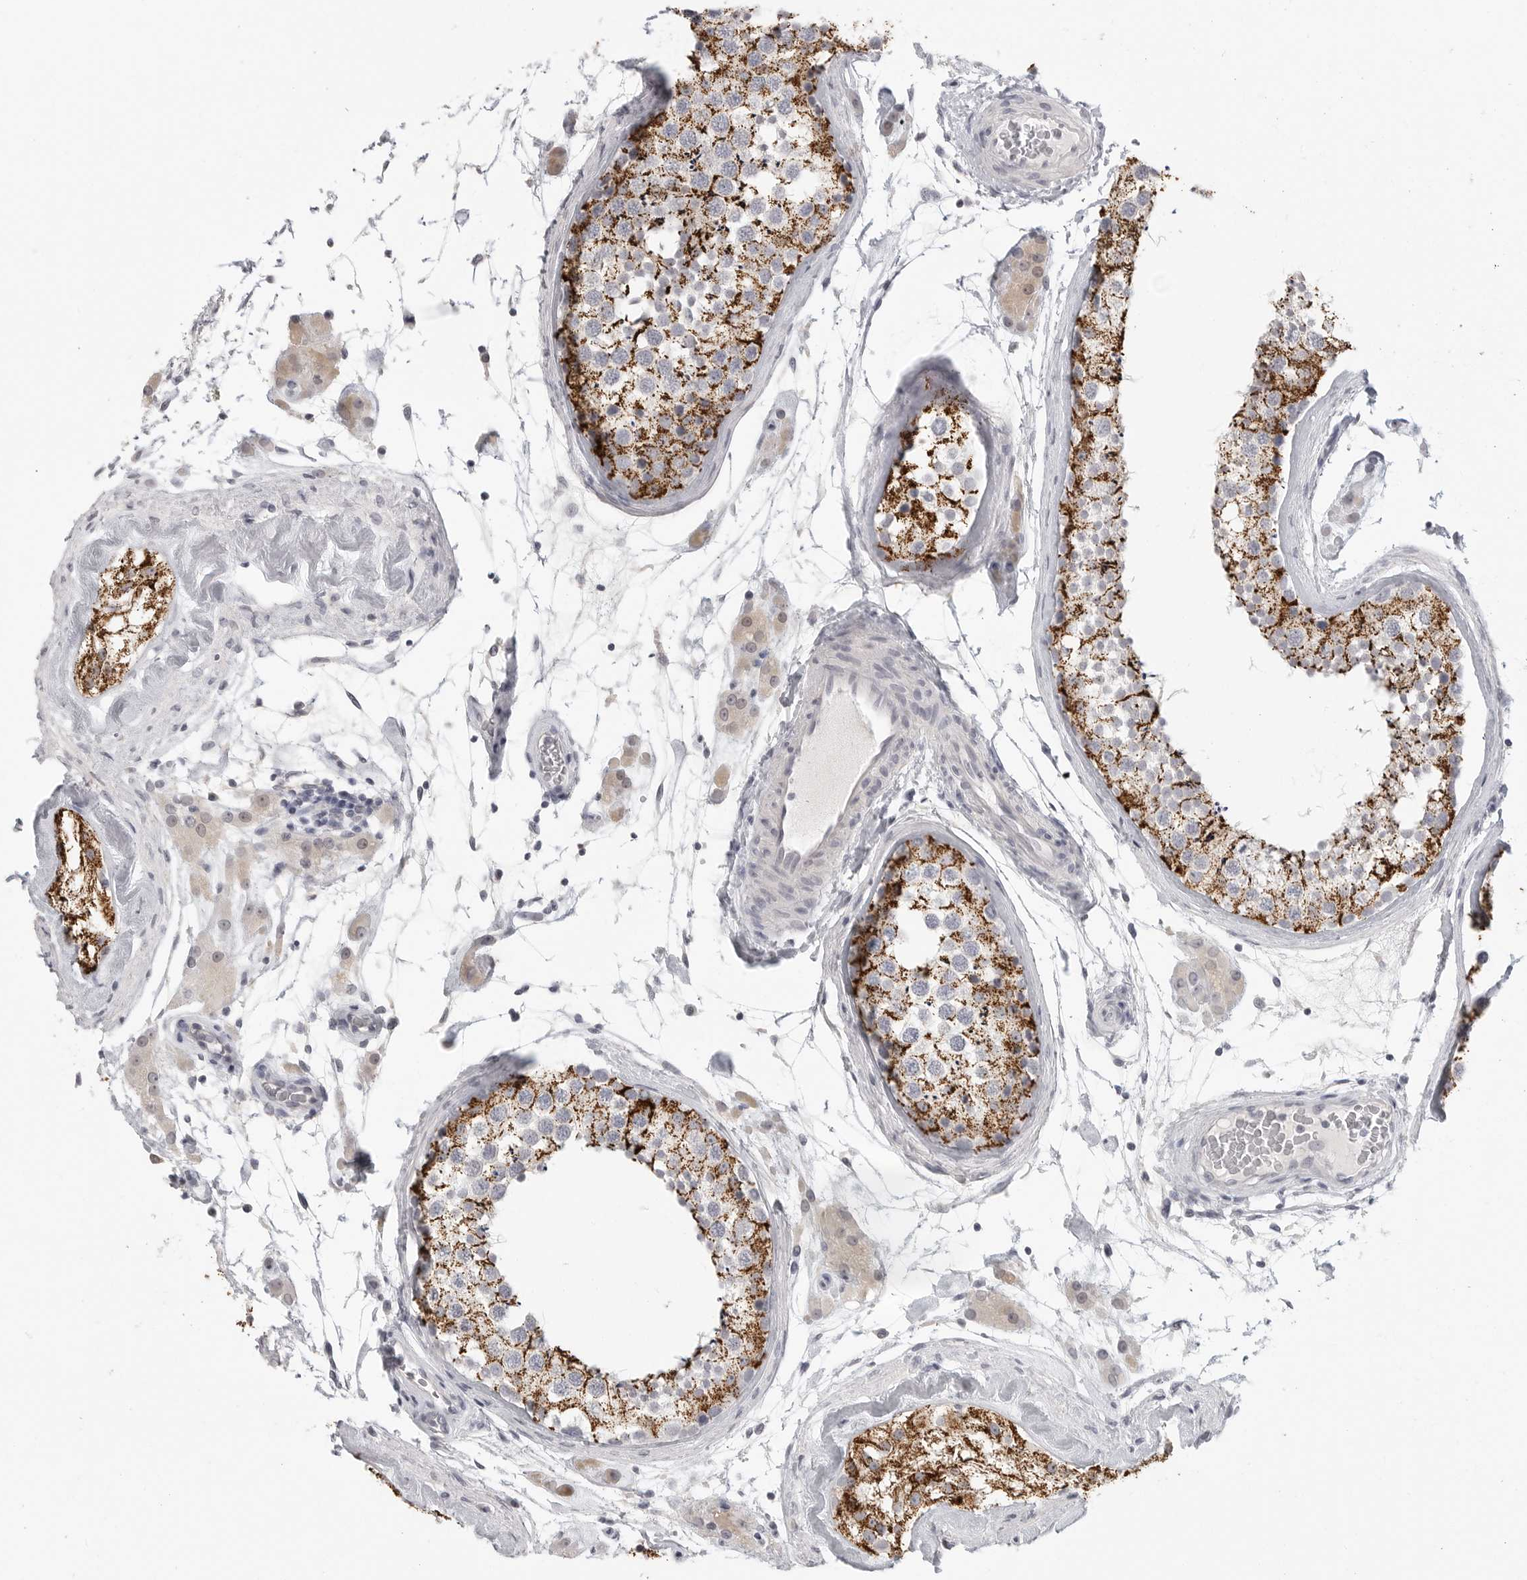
{"staining": {"intensity": "strong", "quantity": ">75%", "location": "cytoplasmic/membranous"}, "tissue": "testis", "cell_type": "Cells in seminiferous ducts", "image_type": "normal", "snomed": [{"axis": "morphology", "description": "Normal tissue, NOS"}, {"axis": "topography", "description": "Testis"}], "caption": "Cells in seminiferous ducts show strong cytoplasmic/membranous expression in about >75% of cells in normal testis.", "gene": "HMGCS2", "patient": {"sex": "male", "age": 46}}